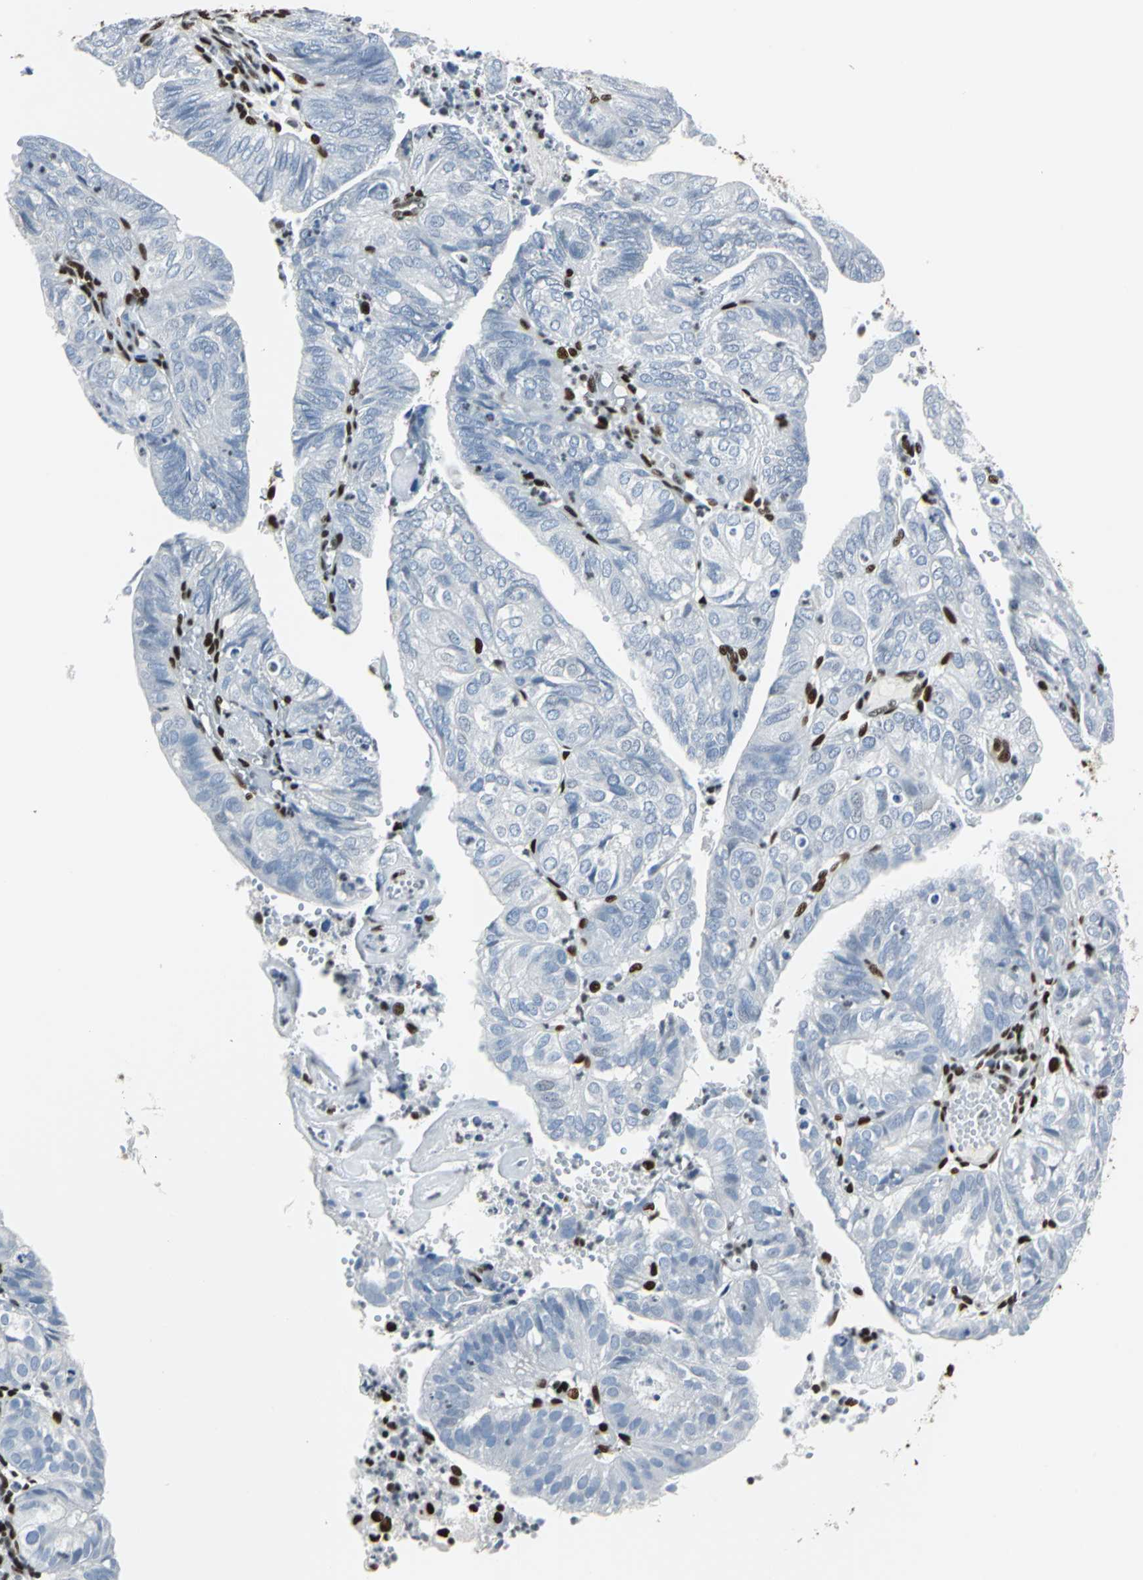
{"staining": {"intensity": "strong", "quantity": ">75%", "location": "nuclear"}, "tissue": "endometrial cancer", "cell_type": "Tumor cells", "image_type": "cancer", "snomed": [{"axis": "morphology", "description": "Adenocarcinoma, NOS"}, {"axis": "topography", "description": "Uterus"}], "caption": "Strong nuclear positivity is appreciated in approximately >75% of tumor cells in endometrial adenocarcinoma.", "gene": "HDAC2", "patient": {"sex": "female", "age": 60}}